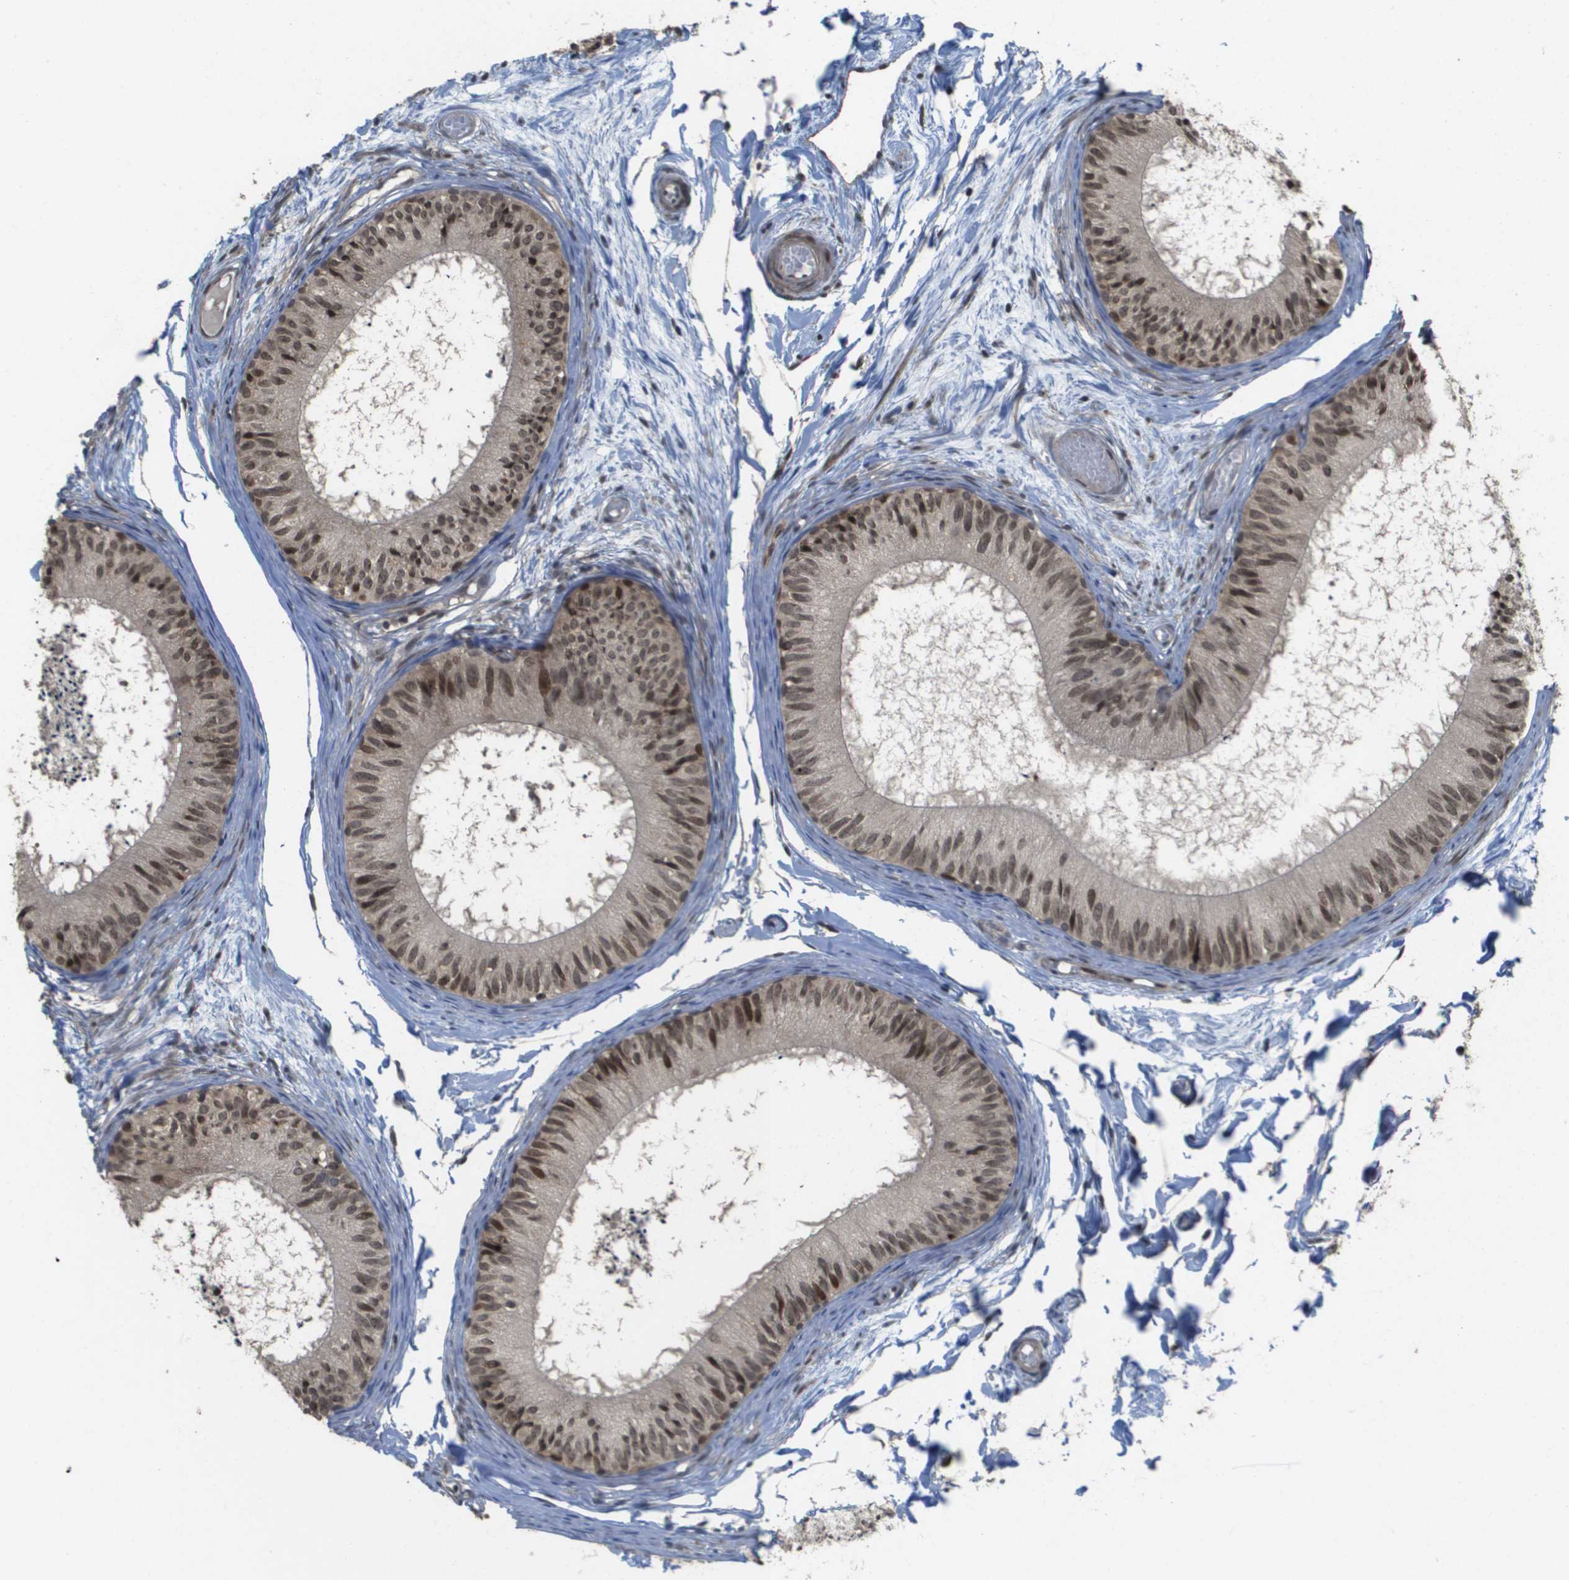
{"staining": {"intensity": "moderate", "quantity": ">75%", "location": "nuclear"}, "tissue": "epididymis", "cell_type": "Glandular cells", "image_type": "normal", "snomed": [{"axis": "morphology", "description": "Normal tissue, NOS"}, {"axis": "topography", "description": "Epididymis"}], "caption": "Immunohistochemical staining of benign epididymis displays moderate nuclear protein positivity in about >75% of glandular cells. Nuclei are stained in blue.", "gene": "KAT5", "patient": {"sex": "male", "age": 46}}